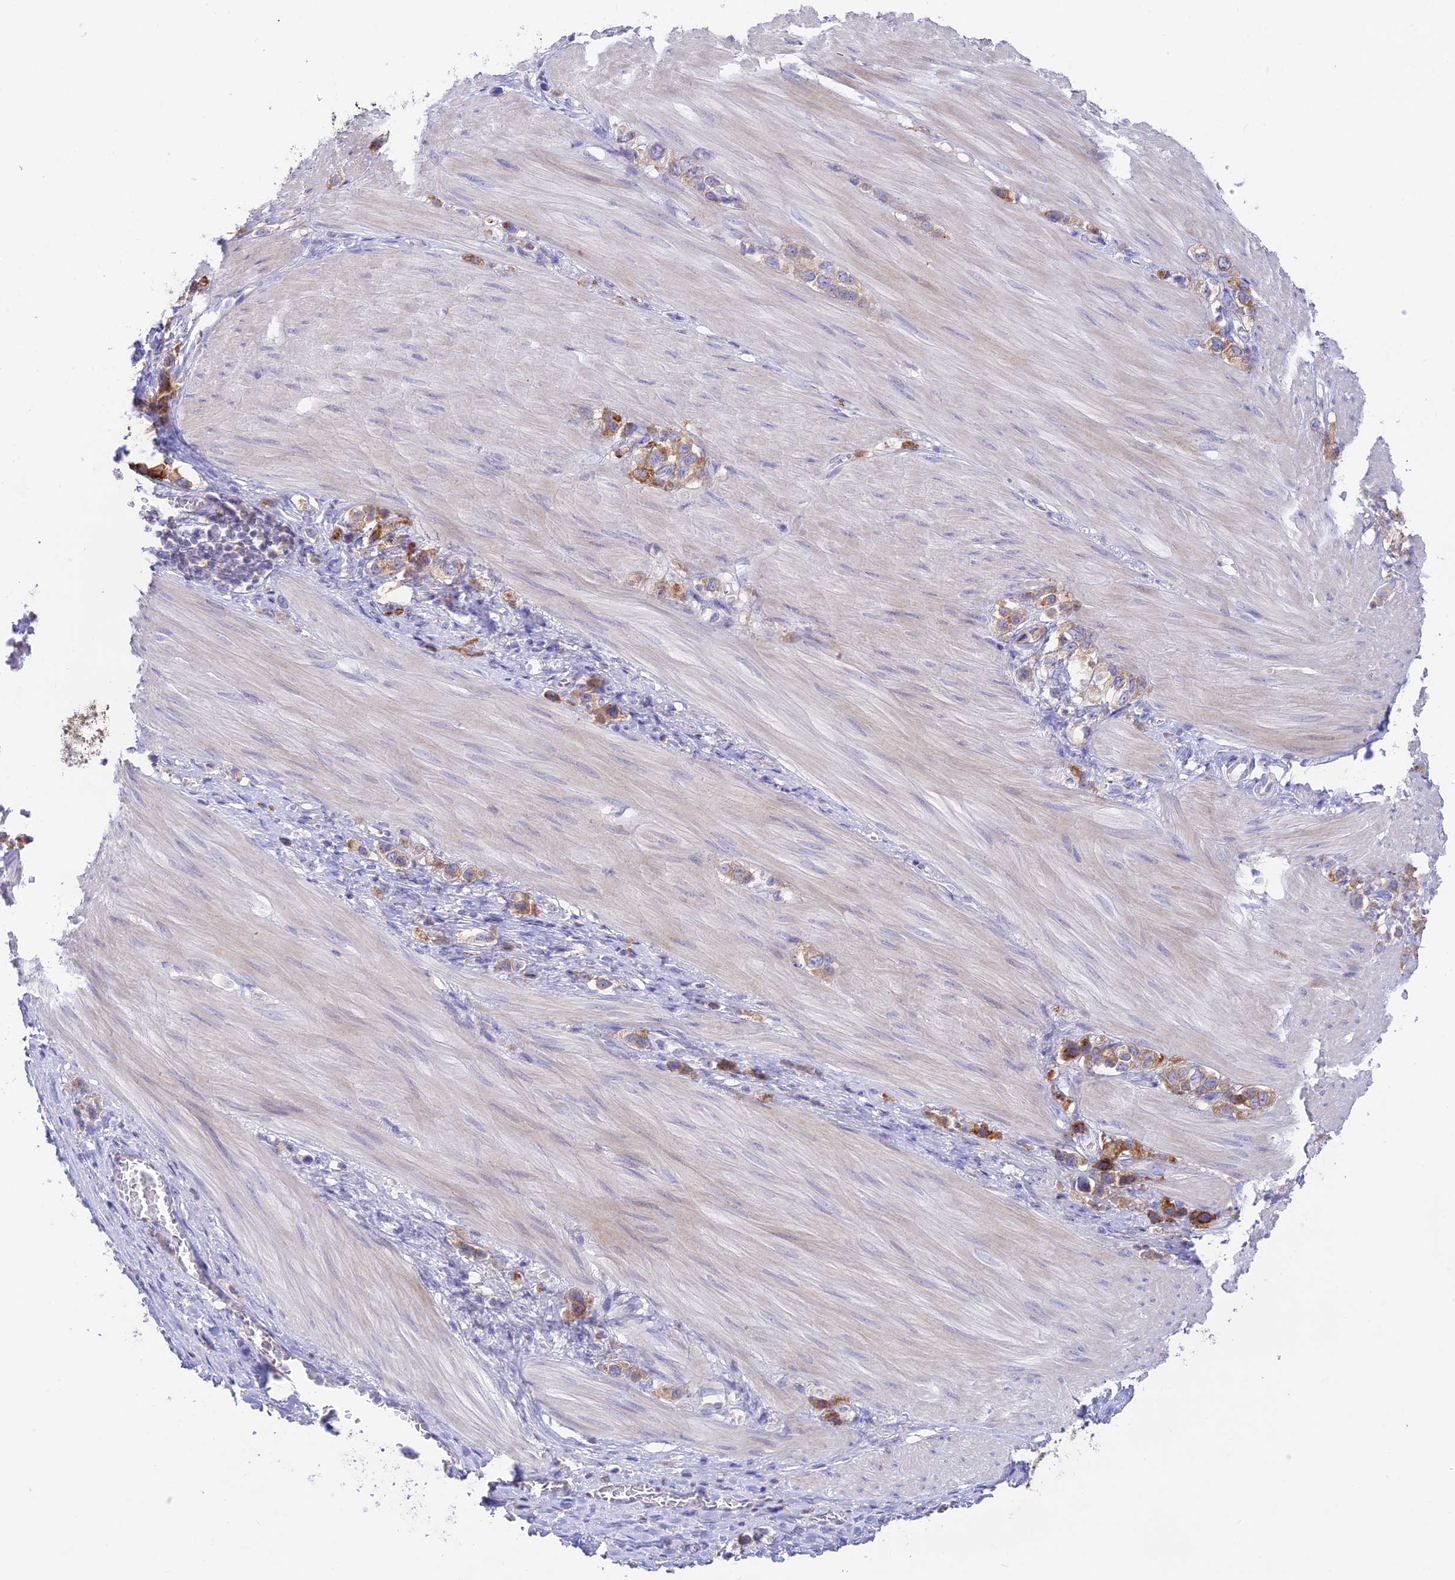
{"staining": {"intensity": "moderate", "quantity": "25%-75%", "location": "cytoplasmic/membranous"}, "tissue": "stomach cancer", "cell_type": "Tumor cells", "image_type": "cancer", "snomed": [{"axis": "morphology", "description": "Adenocarcinoma, NOS"}, {"axis": "topography", "description": "Stomach"}], "caption": "Immunohistochemistry (DAB) staining of stomach adenocarcinoma shows moderate cytoplasmic/membranous protein positivity in about 25%-75% of tumor cells.", "gene": "NLRP9", "patient": {"sex": "female", "age": 65}}